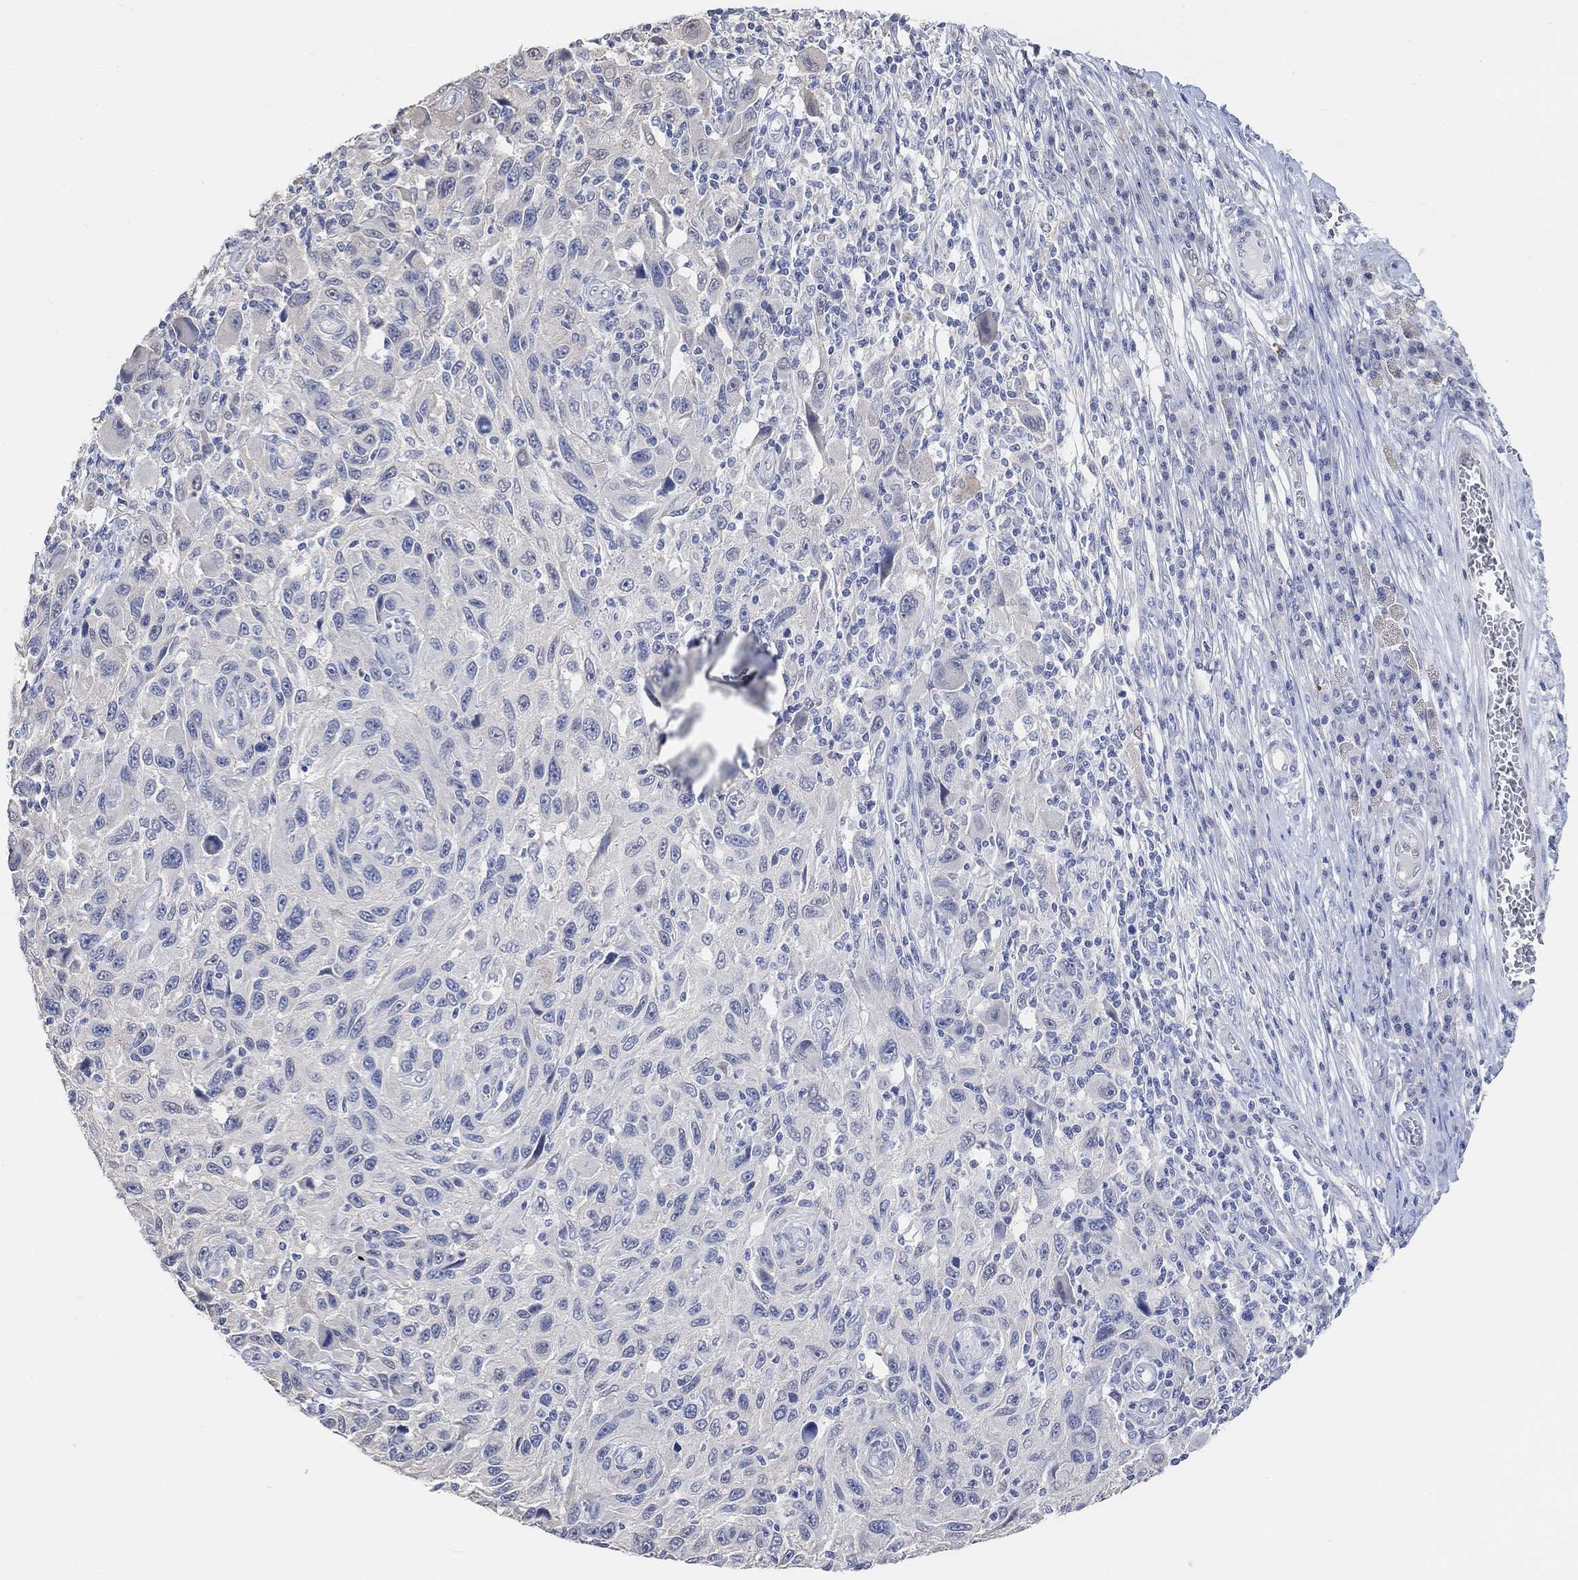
{"staining": {"intensity": "negative", "quantity": "none", "location": "none"}, "tissue": "melanoma", "cell_type": "Tumor cells", "image_type": "cancer", "snomed": [{"axis": "morphology", "description": "Malignant melanoma, NOS"}, {"axis": "topography", "description": "Skin"}], "caption": "This image is of melanoma stained with immunohistochemistry to label a protein in brown with the nuclei are counter-stained blue. There is no staining in tumor cells. (Immunohistochemistry (ihc), brightfield microscopy, high magnification).", "gene": "MUC1", "patient": {"sex": "male", "age": 53}}